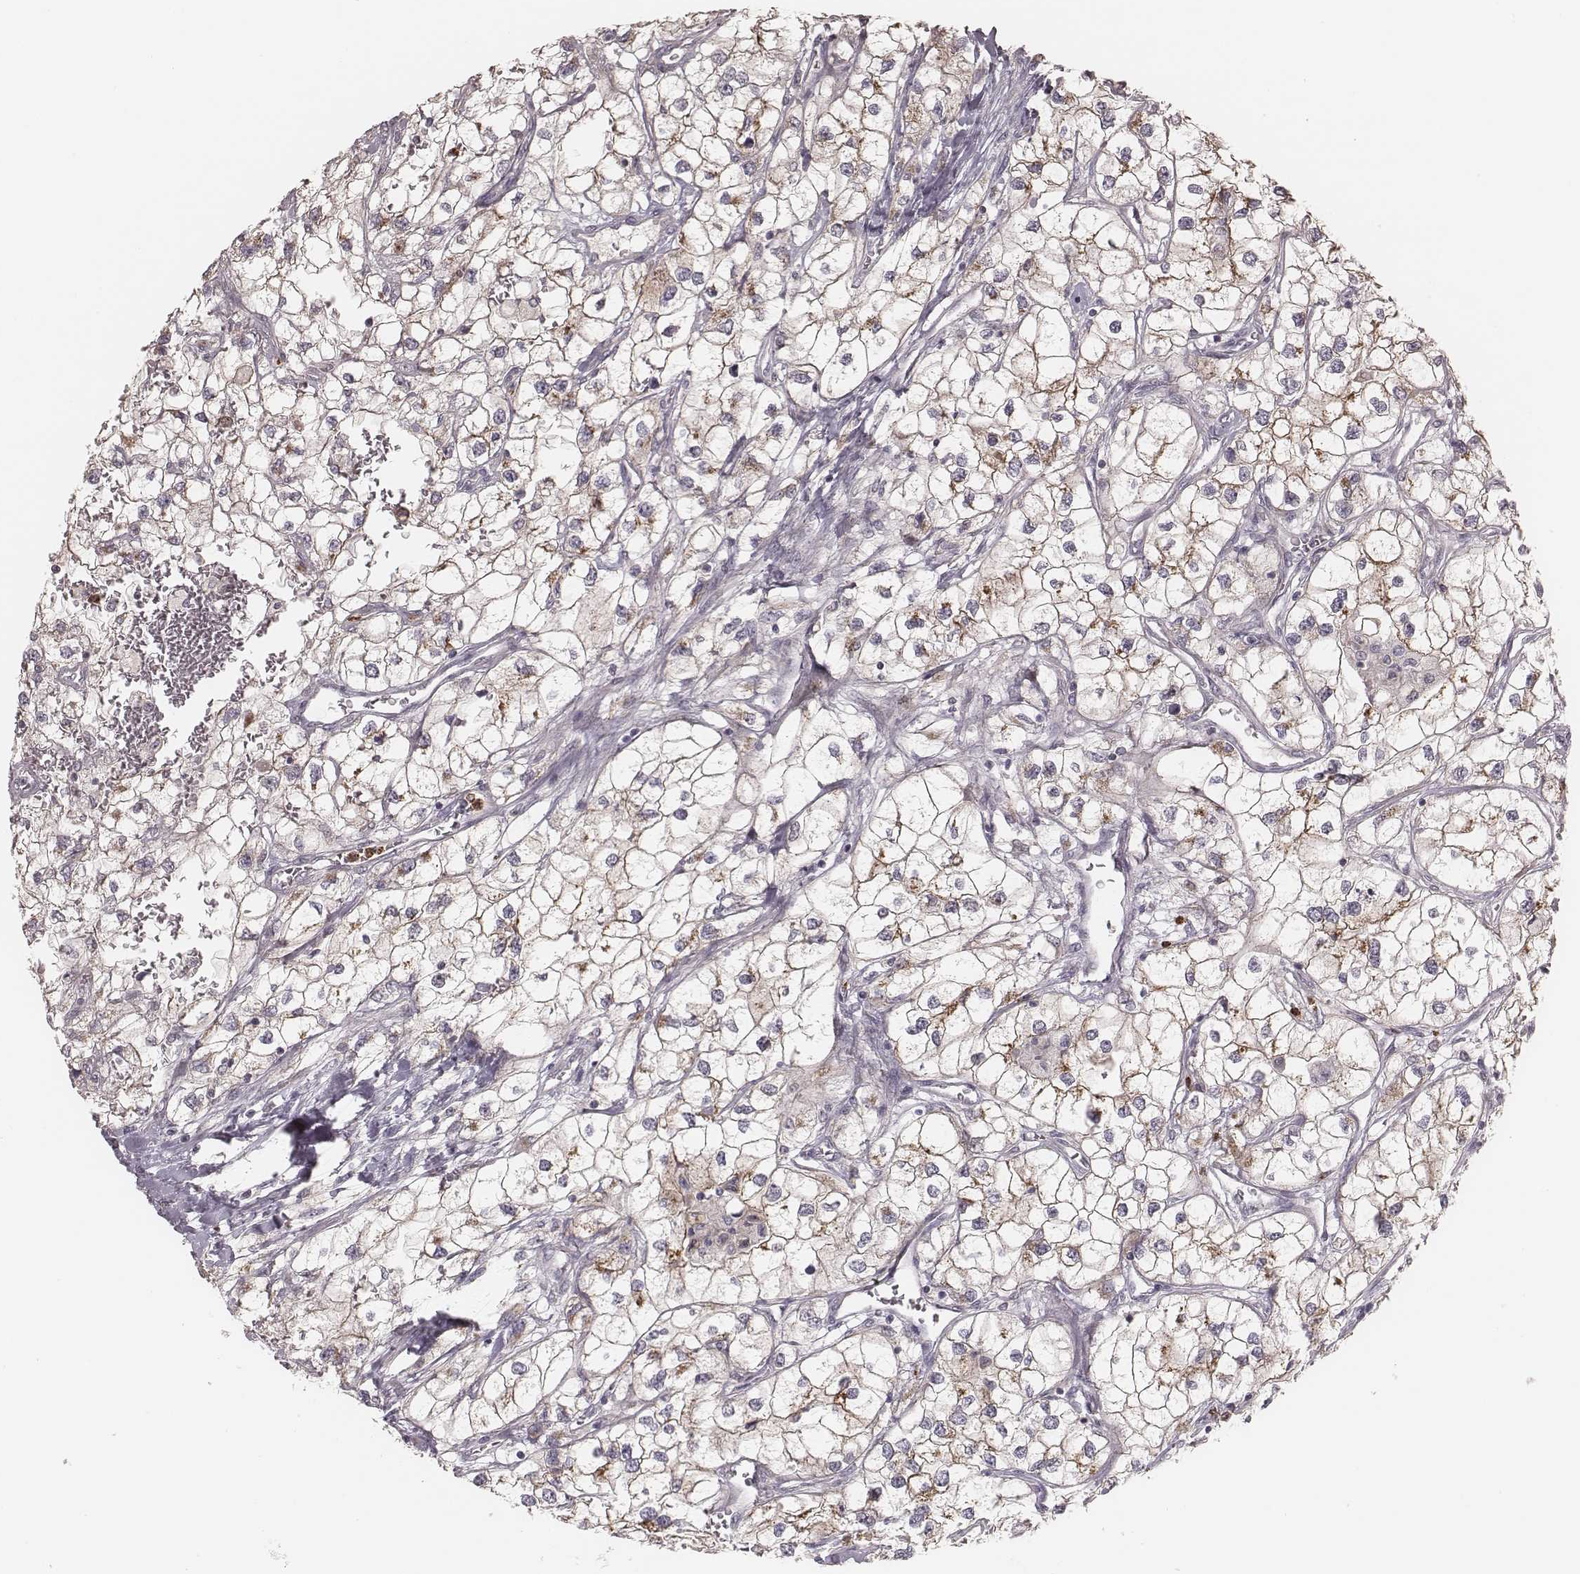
{"staining": {"intensity": "moderate", "quantity": ">75%", "location": "cytoplasmic/membranous"}, "tissue": "renal cancer", "cell_type": "Tumor cells", "image_type": "cancer", "snomed": [{"axis": "morphology", "description": "Adenocarcinoma, NOS"}, {"axis": "topography", "description": "Kidney"}], "caption": "Immunohistochemistry staining of renal cancer, which reveals medium levels of moderate cytoplasmic/membranous expression in about >75% of tumor cells indicating moderate cytoplasmic/membranous protein positivity. The staining was performed using DAB (3,3'-diaminobenzidine) (brown) for protein detection and nuclei were counterstained in hematoxylin (blue).", "gene": "ABCA7", "patient": {"sex": "male", "age": 59}}